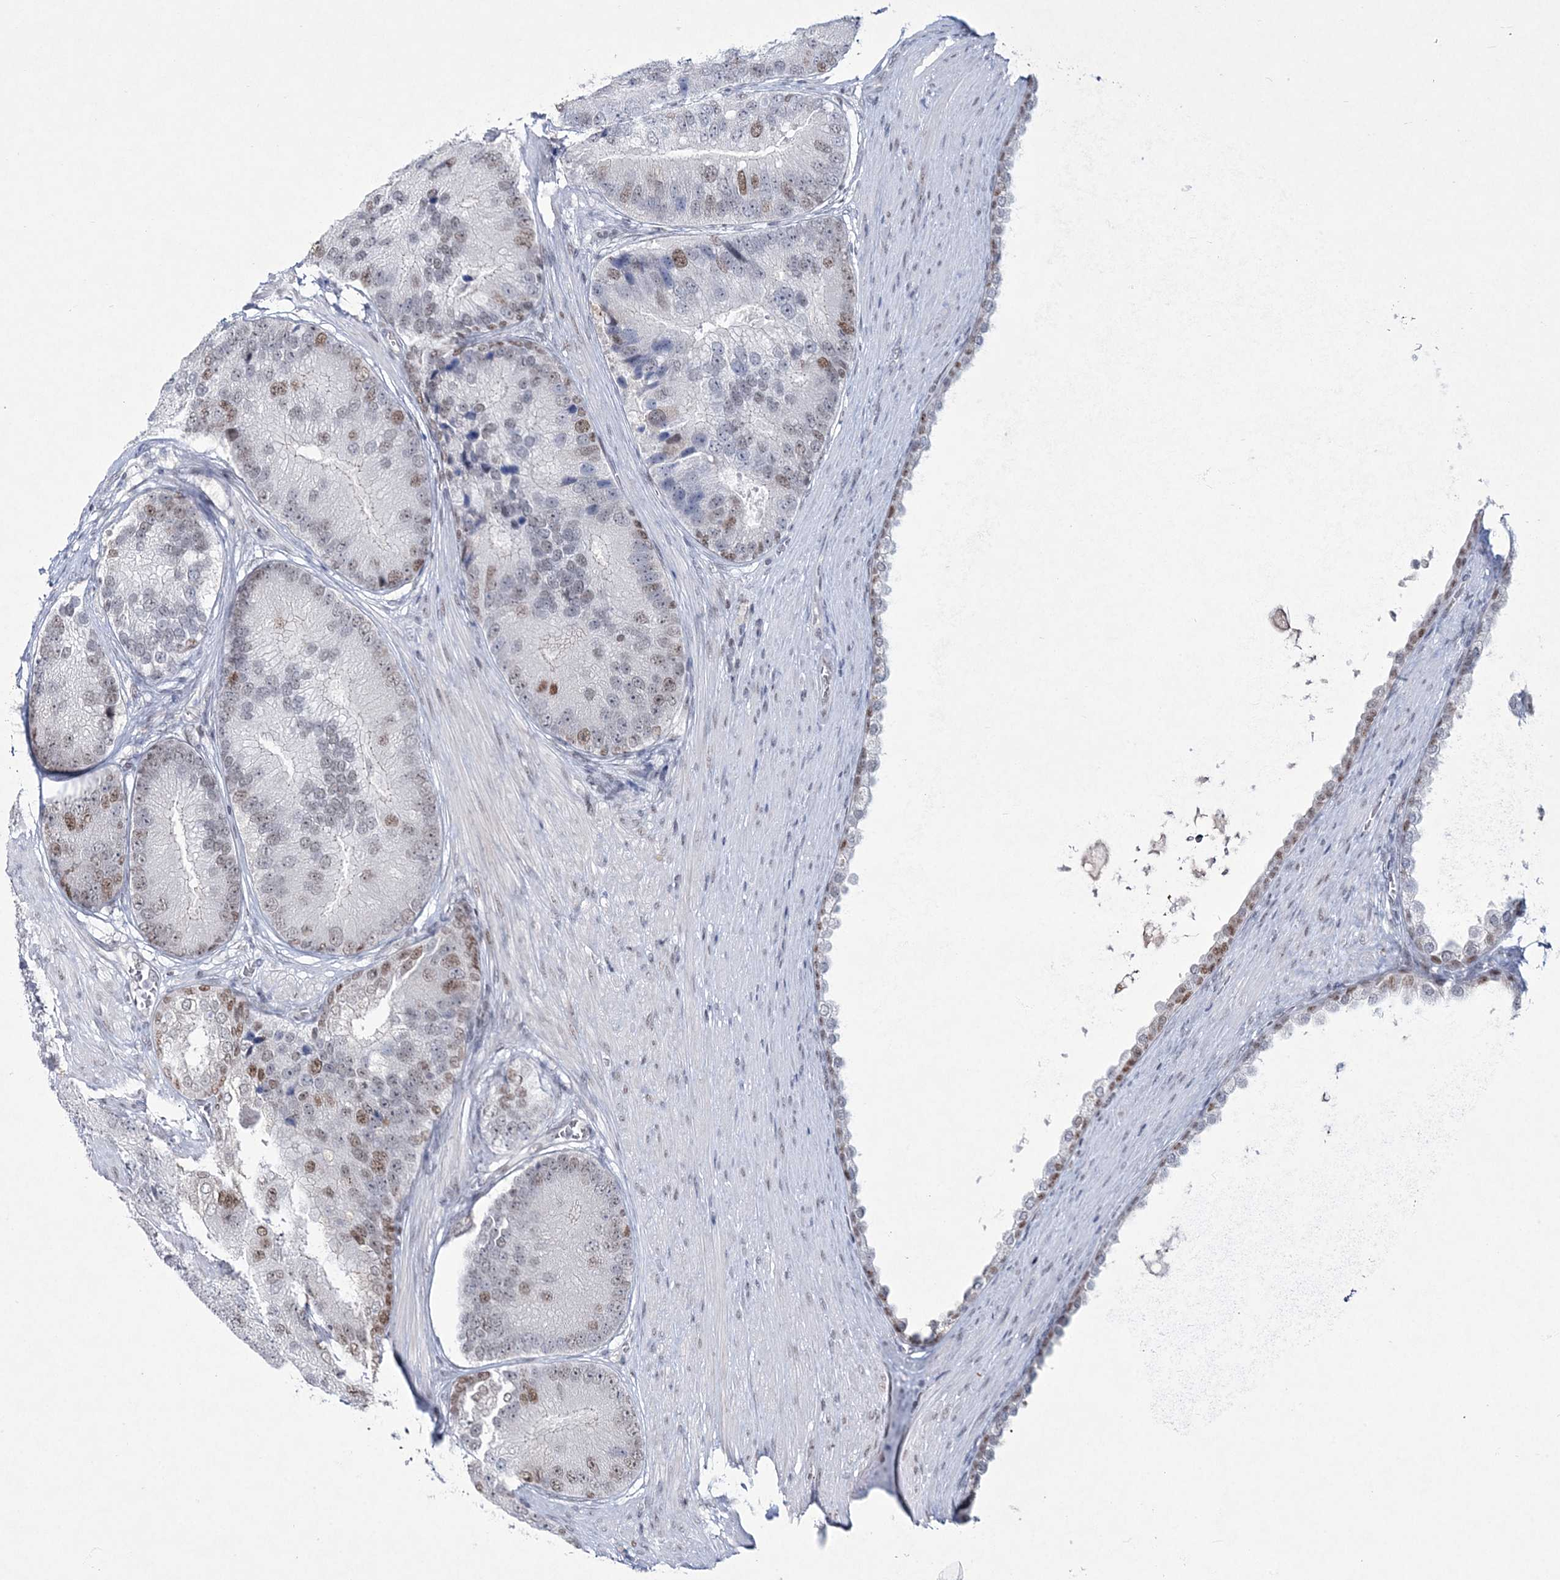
{"staining": {"intensity": "moderate", "quantity": "<25%", "location": "nuclear"}, "tissue": "prostate cancer", "cell_type": "Tumor cells", "image_type": "cancer", "snomed": [{"axis": "morphology", "description": "Adenocarcinoma, High grade"}, {"axis": "topography", "description": "Prostate"}], "caption": "This photomicrograph displays immunohistochemistry (IHC) staining of adenocarcinoma (high-grade) (prostate), with low moderate nuclear expression in approximately <25% of tumor cells.", "gene": "LRRFIP2", "patient": {"sex": "male", "age": 70}}